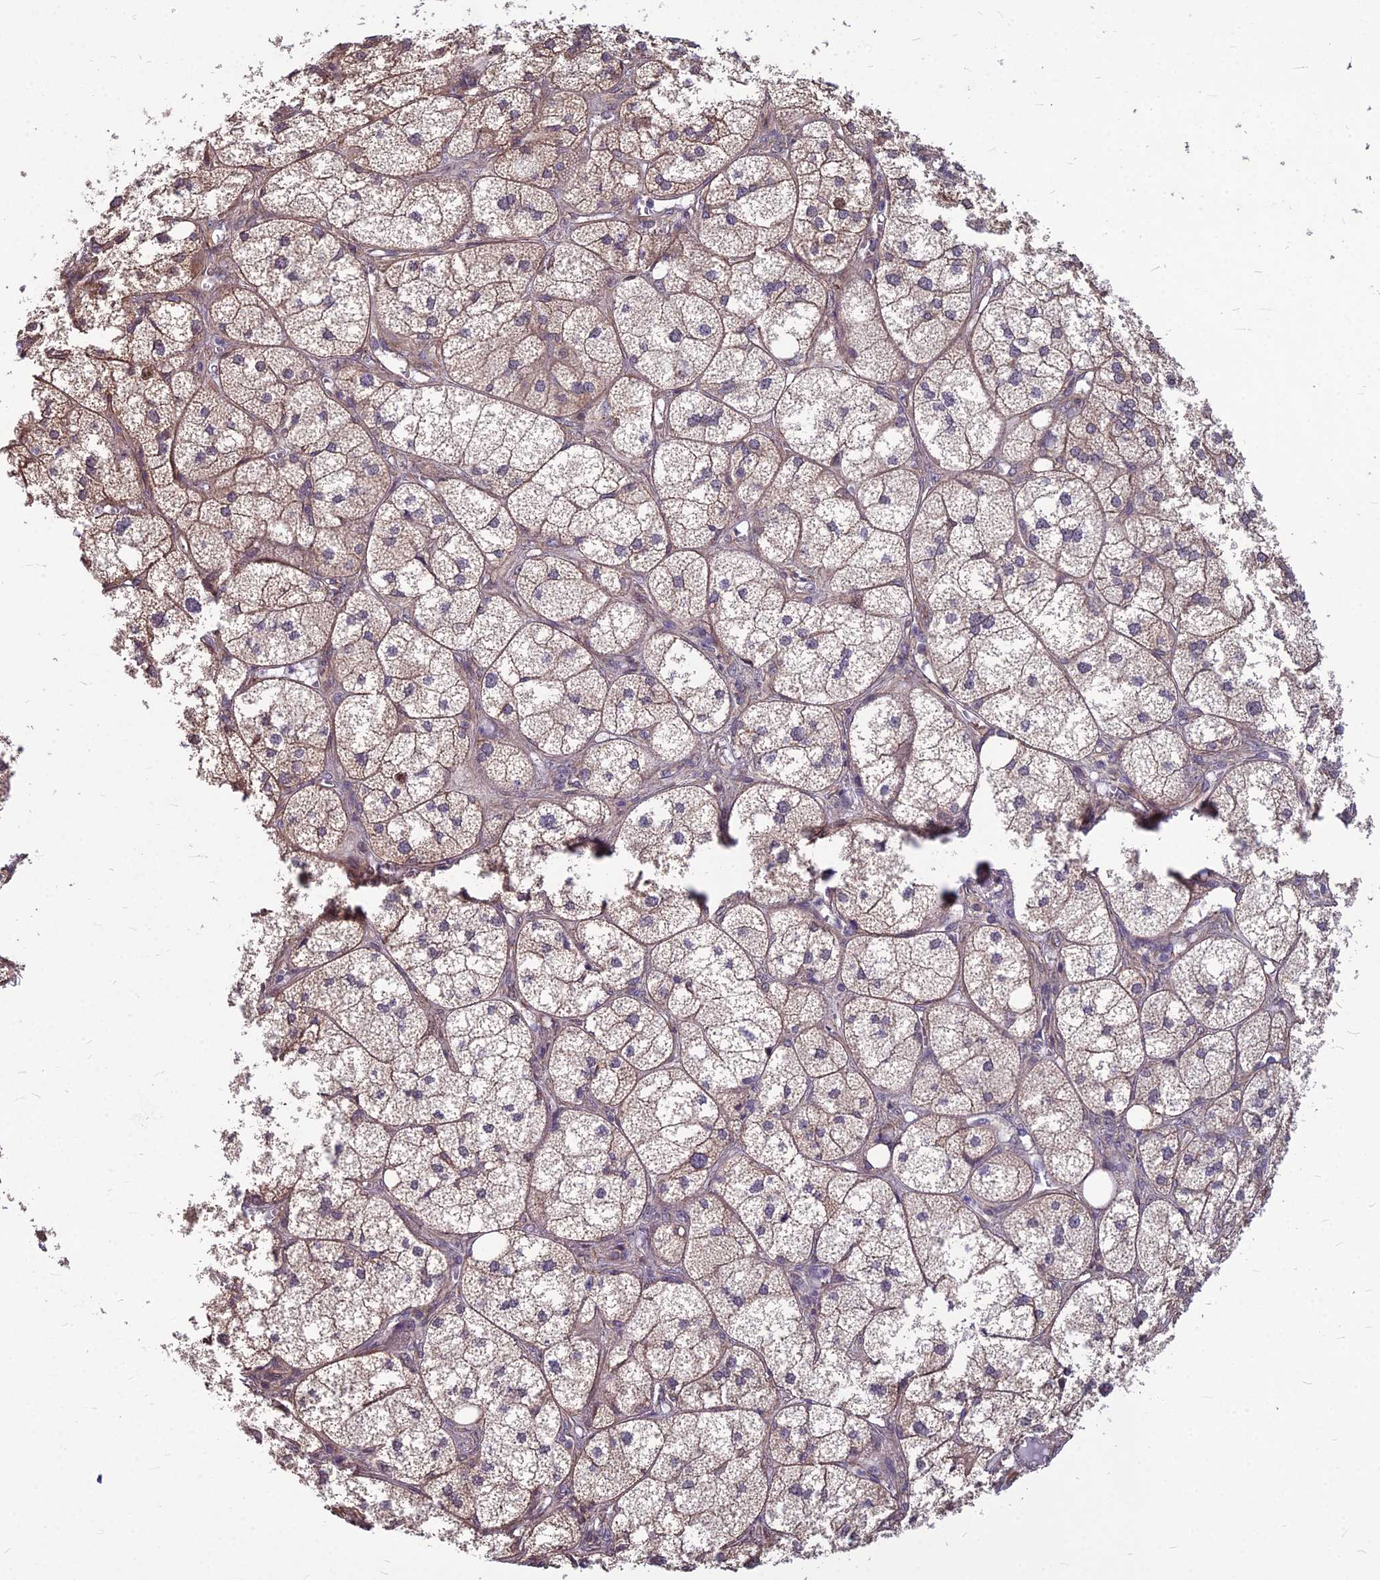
{"staining": {"intensity": "moderate", "quantity": "25%-75%", "location": "cytoplasmic/membranous,nuclear"}, "tissue": "adrenal gland", "cell_type": "Glandular cells", "image_type": "normal", "snomed": [{"axis": "morphology", "description": "Normal tissue, NOS"}, {"axis": "topography", "description": "Adrenal gland"}], "caption": "Protein expression analysis of unremarkable human adrenal gland reveals moderate cytoplasmic/membranous,nuclear positivity in about 25%-75% of glandular cells.", "gene": "LSM6", "patient": {"sex": "female", "age": 61}}